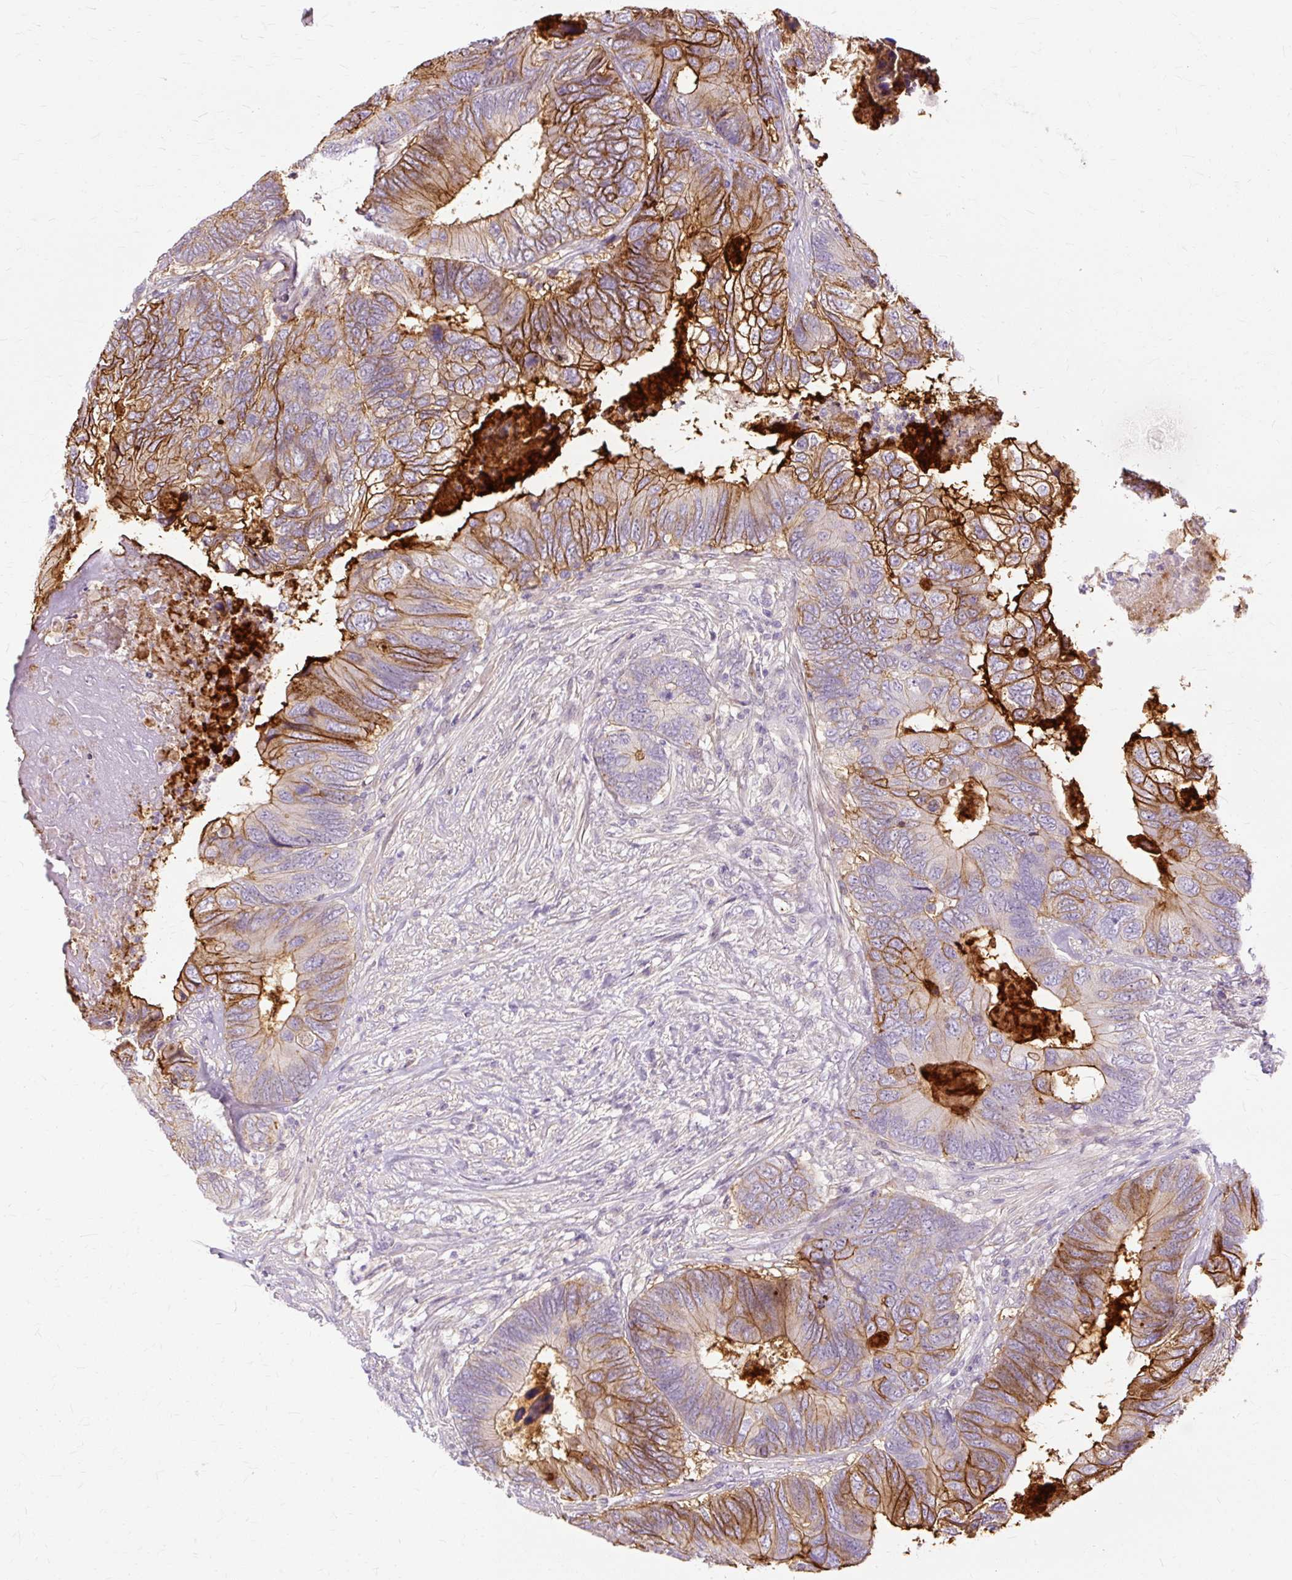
{"staining": {"intensity": "strong", "quantity": "25%-75%", "location": "cytoplasmic/membranous"}, "tissue": "colorectal cancer", "cell_type": "Tumor cells", "image_type": "cancer", "snomed": [{"axis": "morphology", "description": "Adenocarcinoma, NOS"}, {"axis": "topography", "description": "Colon"}], "caption": "Colorectal adenocarcinoma stained for a protein (brown) exhibits strong cytoplasmic/membranous positive positivity in approximately 25%-75% of tumor cells.", "gene": "TSPAN8", "patient": {"sex": "female", "age": 67}}